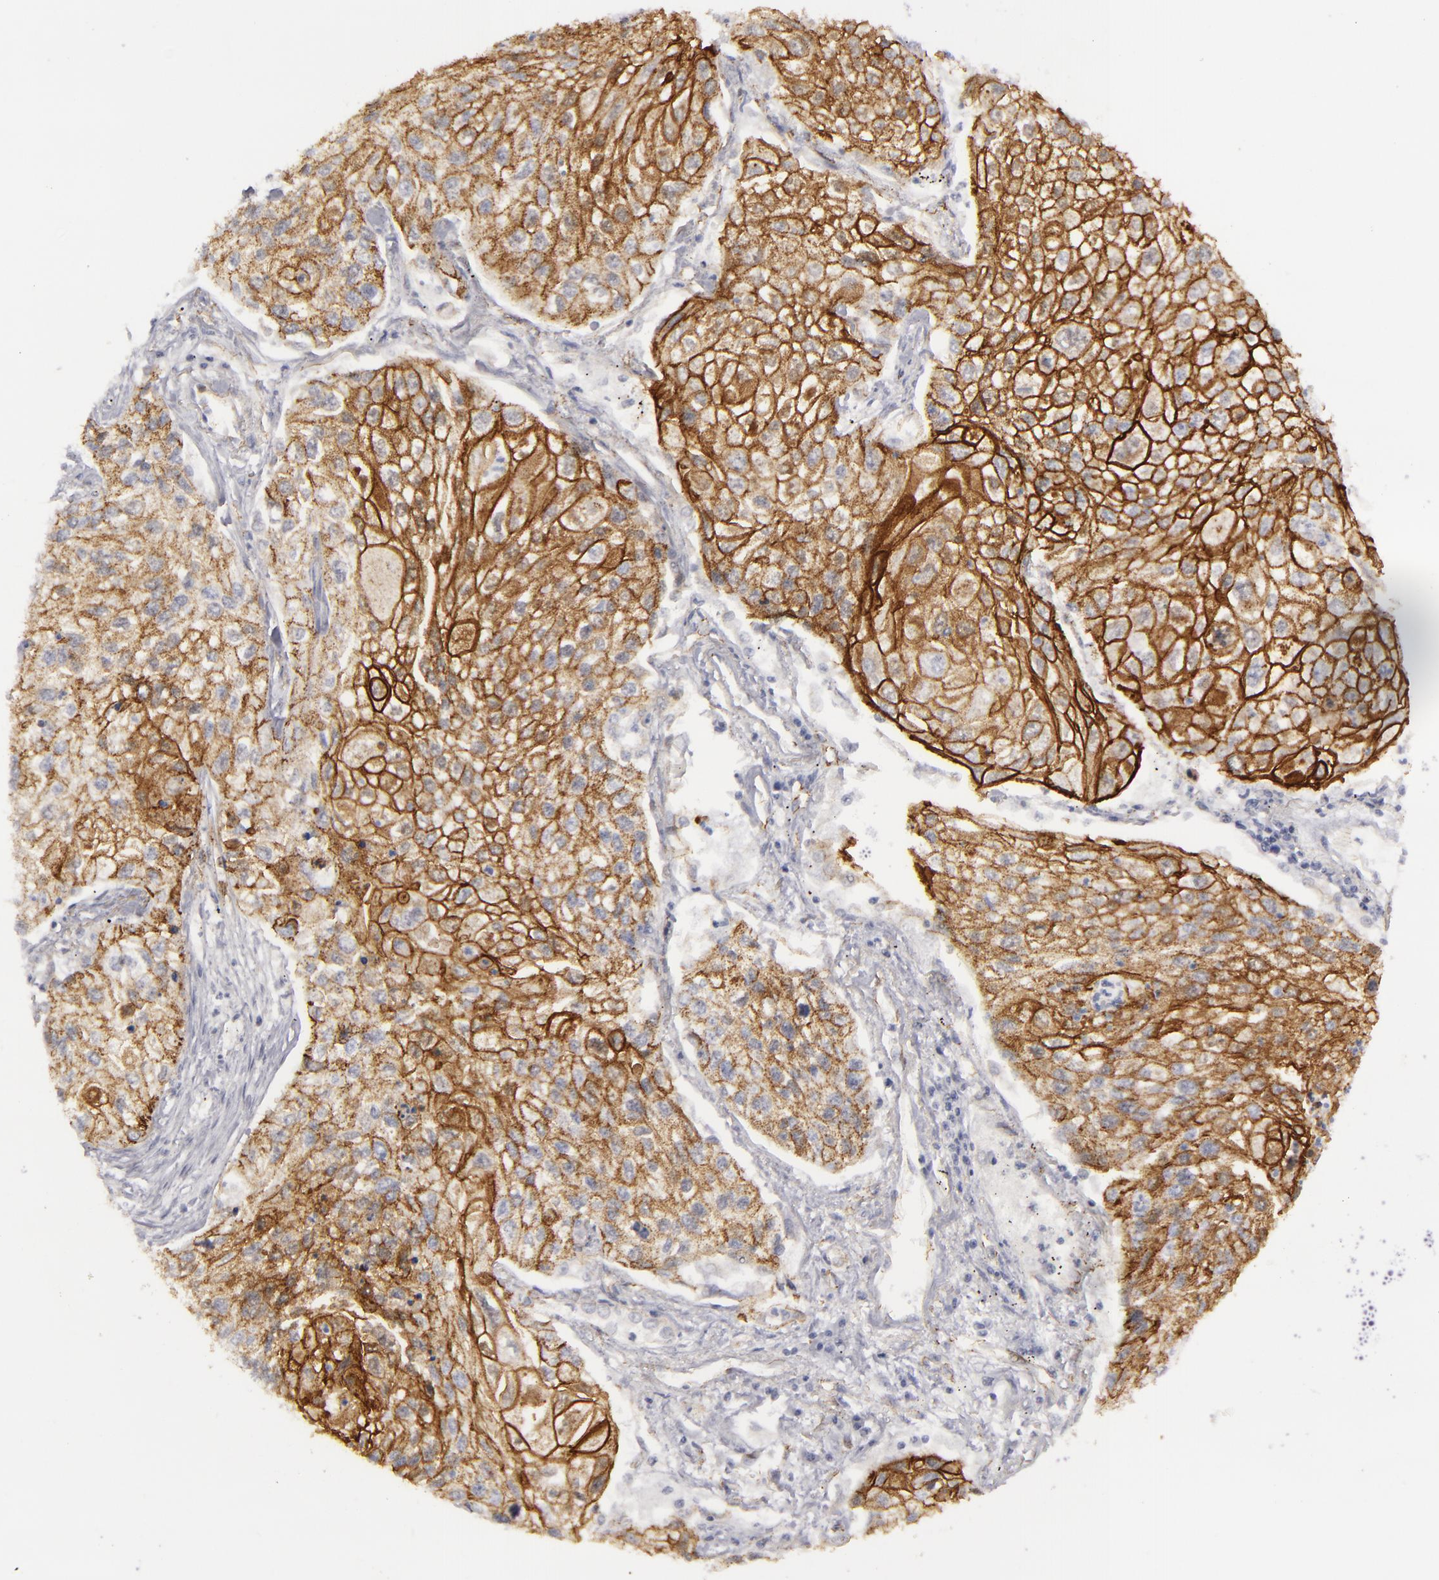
{"staining": {"intensity": "strong", "quantity": "25%-75%", "location": "cytoplasmic/membranous"}, "tissue": "lung cancer", "cell_type": "Tumor cells", "image_type": "cancer", "snomed": [{"axis": "morphology", "description": "Squamous cell carcinoma, NOS"}, {"axis": "topography", "description": "Lung"}], "caption": "Immunohistochemical staining of squamous cell carcinoma (lung) displays strong cytoplasmic/membranous protein positivity in approximately 25%-75% of tumor cells.", "gene": "JUP", "patient": {"sex": "male", "age": 75}}